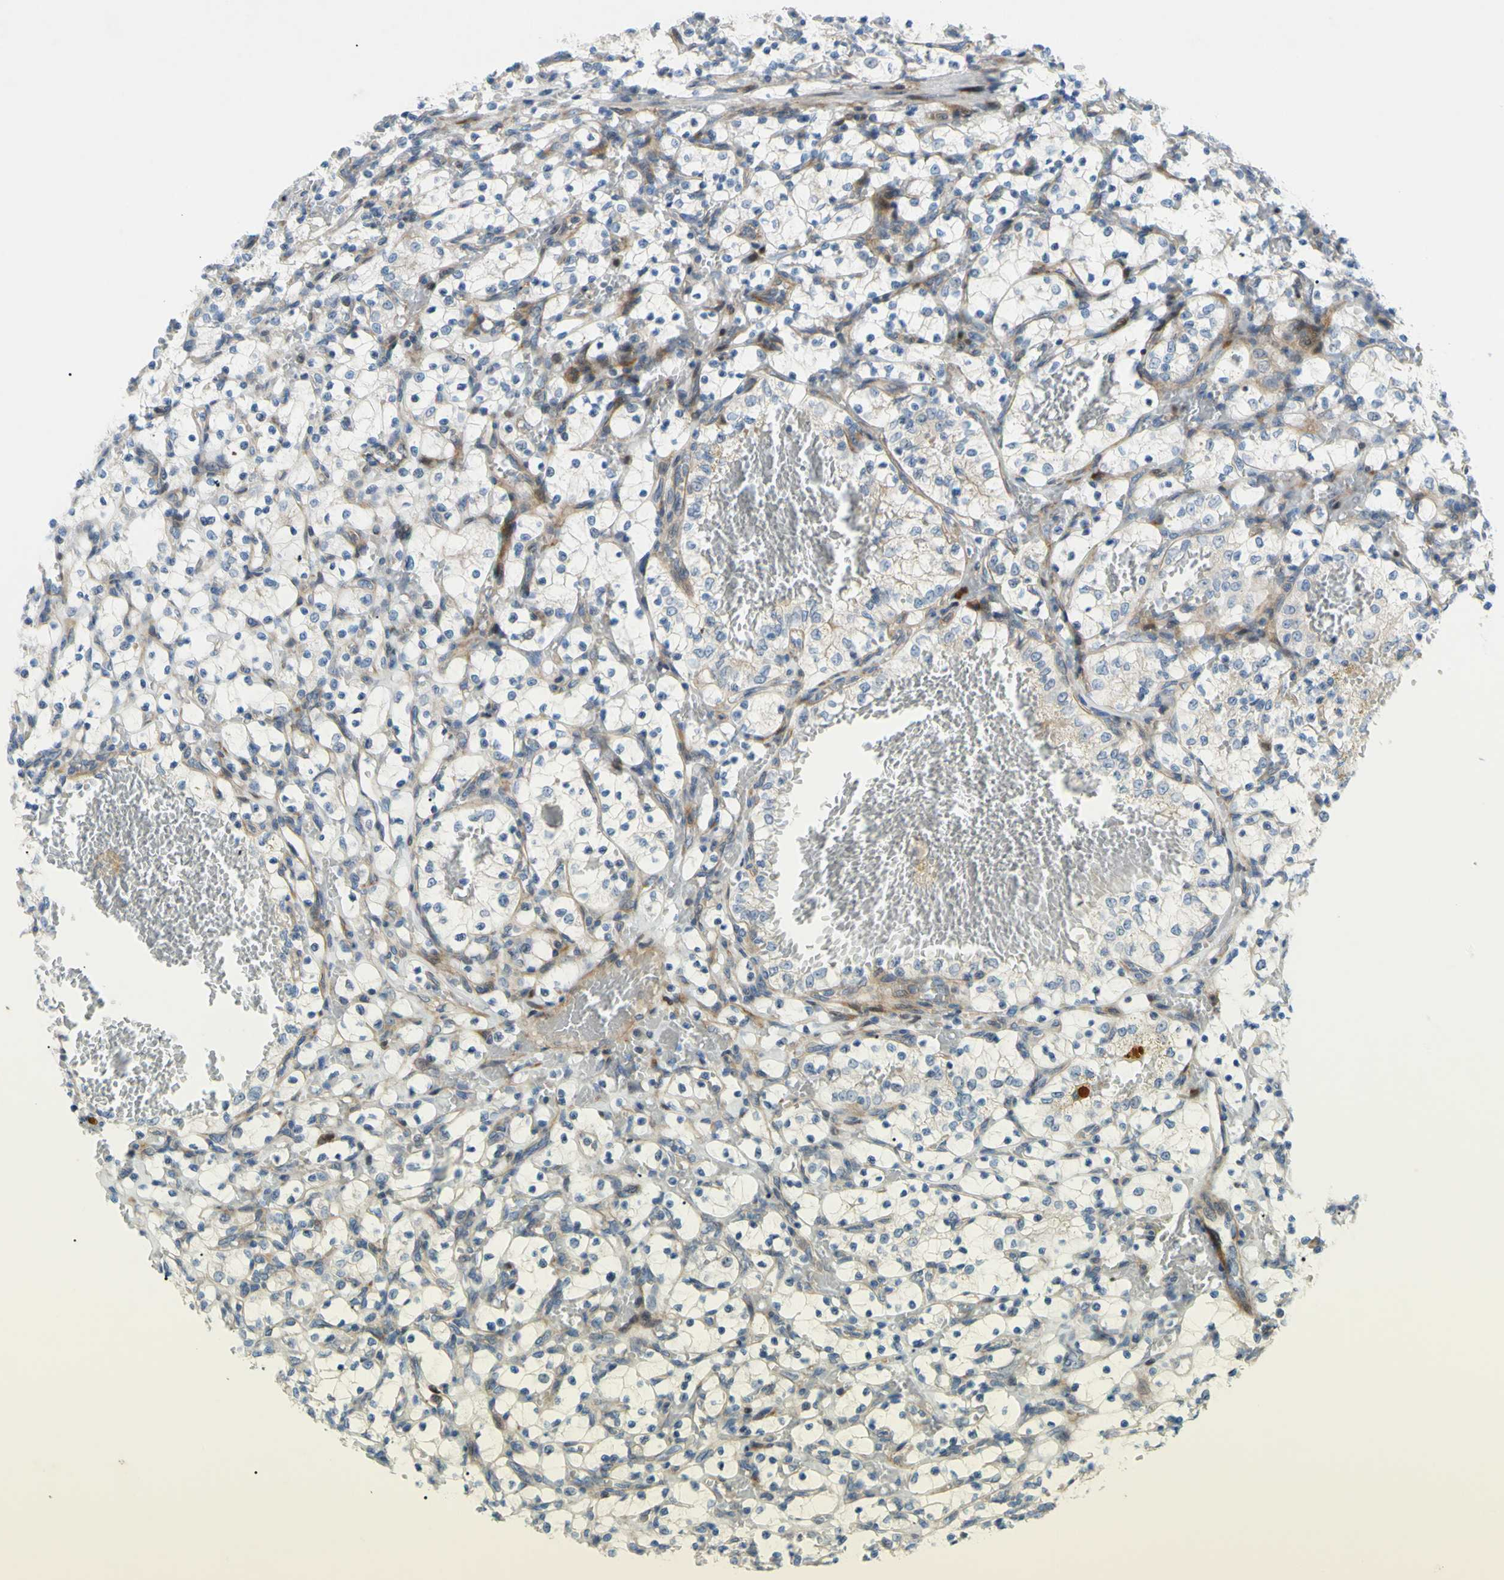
{"staining": {"intensity": "negative", "quantity": "none", "location": "none"}, "tissue": "renal cancer", "cell_type": "Tumor cells", "image_type": "cancer", "snomed": [{"axis": "morphology", "description": "Adenocarcinoma, NOS"}, {"axis": "topography", "description": "Kidney"}], "caption": "Immunohistochemistry (IHC) image of neoplastic tissue: renal adenocarcinoma stained with DAB (3,3'-diaminobenzidine) demonstrates no significant protein expression in tumor cells.", "gene": "PAK2", "patient": {"sex": "female", "age": 69}}